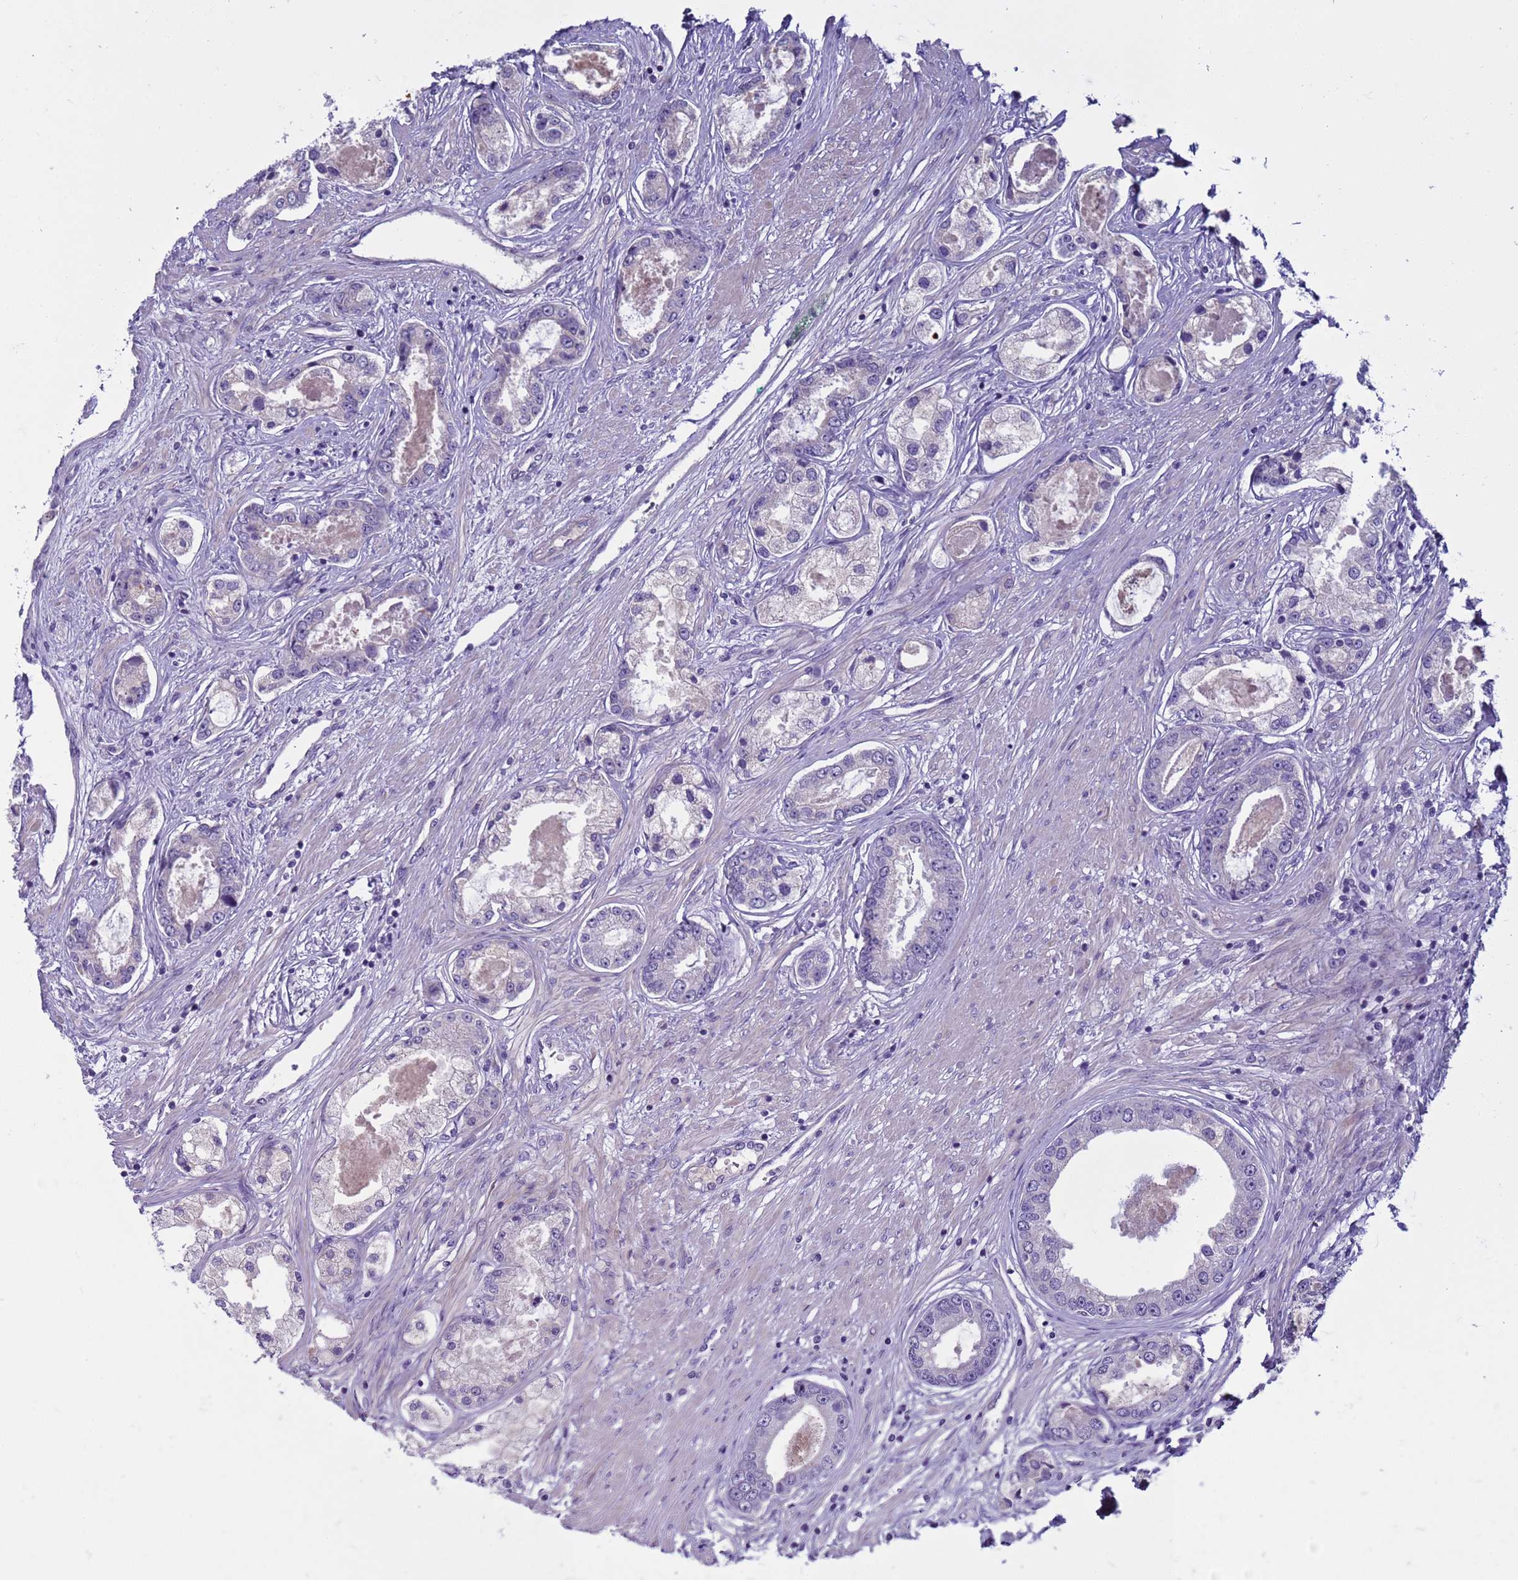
{"staining": {"intensity": "negative", "quantity": "none", "location": "none"}, "tissue": "prostate cancer", "cell_type": "Tumor cells", "image_type": "cancer", "snomed": [{"axis": "morphology", "description": "Adenocarcinoma, Low grade"}, {"axis": "topography", "description": "Prostate"}], "caption": "Prostate low-grade adenocarcinoma was stained to show a protein in brown. There is no significant expression in tumor cells.", "gene": "TRIM51", "patient": {"sex": "male", "age": 68}}